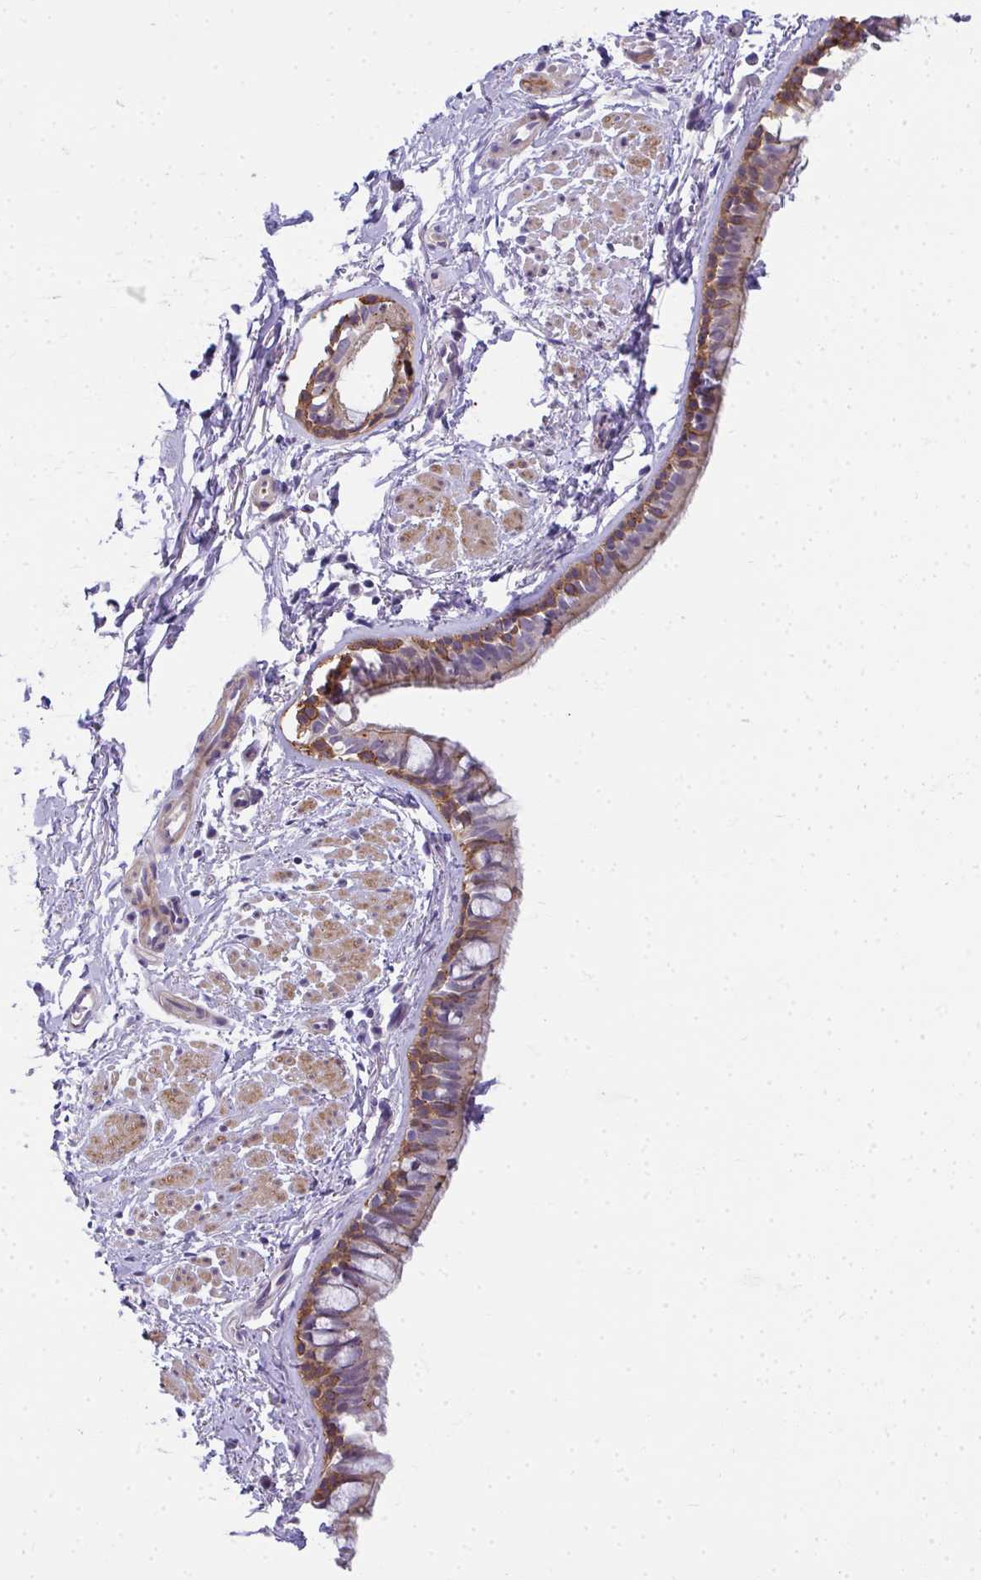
{"staining": {"intensity": "moderate", "quantity": "25%-75%", "location": "cytoplasmic/membranous"}, "tissue": "bronchus", "cell_type": "Respiratory epithelial cells", "image_type": "normal", "snomed": [{"axis": "morphology", "description": "Normal tissue, NOS"}, {"axis": "topography", "description": "Lymph node"}, {"axis": "topography", "description": "Cartilage tissue"}, {"axis": "topography", "description": "Bronchus"}], "caption": "High-magnification brightfield microscopy of normal bronchus stained with DAB (3,3'-diaminobenzidine) (brown) and counterstained with hematoxylin (blue). respiratory epithelial cells exhibit moderate cytoplasmic/membranous expression is seen in about25%-75% of cells. Using DAB (brown) and hematoxylin (blue) stains, captured at high magnification using brightfield microscopy.", "gene": "AK5", "patient": {"sex": "female", "age": 70}}